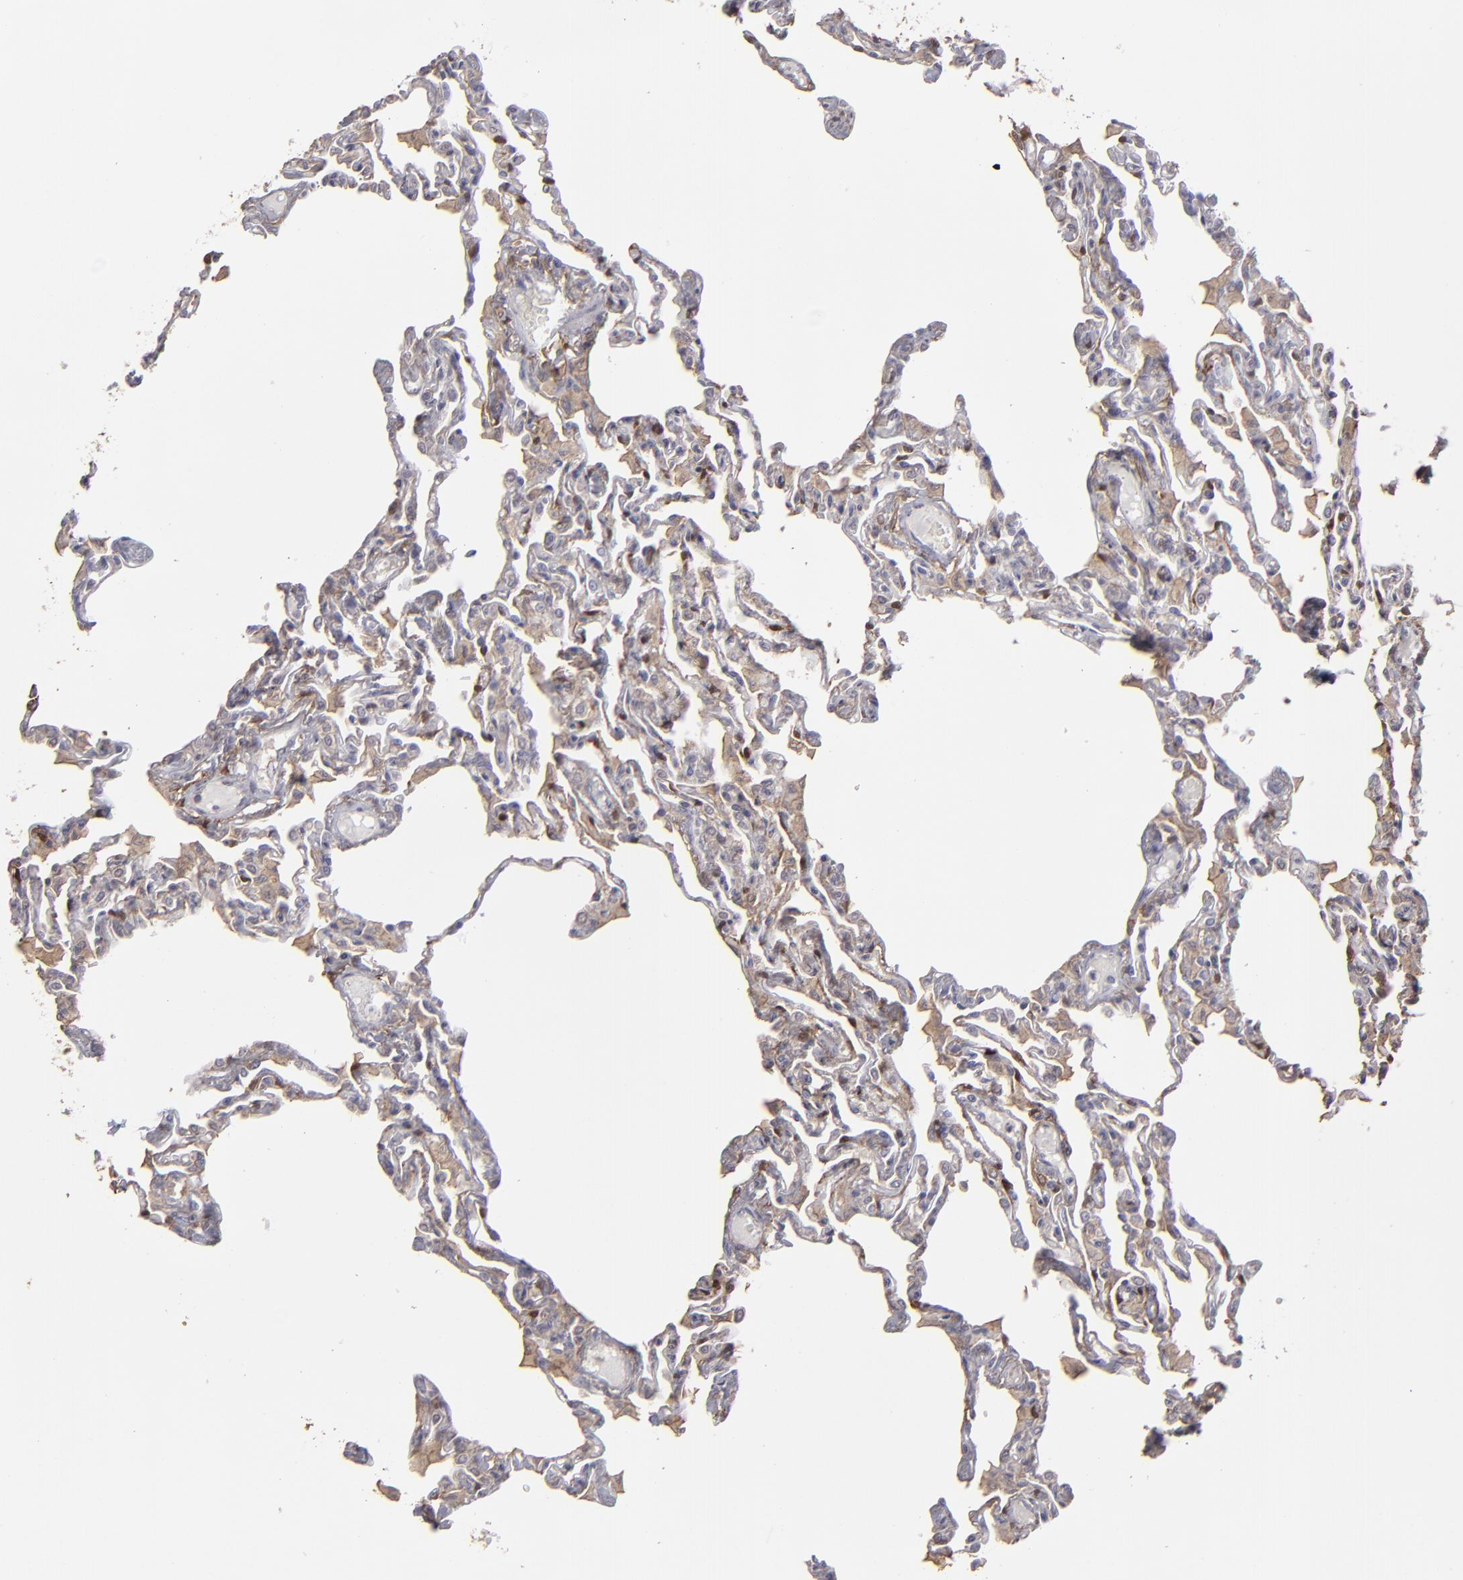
{"staining": {"intensity": "weak", "quantity": "25%-75%", "location": "cytoplasmic/membranous"}, "tissue": "lung", "cell_type": "Alveolar cells", "image_type": "normal", "snomed": [{"axis": "morphology", "description": "Normal tissue, NOS"}, {"axis": "topography", "description": "Lung"}], "caption": "This is a histology image of IHC staining of benign lung, which shows weak positivity in the cytoplasmic/membranous of alveolar cells.", "gene": "SEMA3G", "patient": {"sex": "female", "age": 49}}